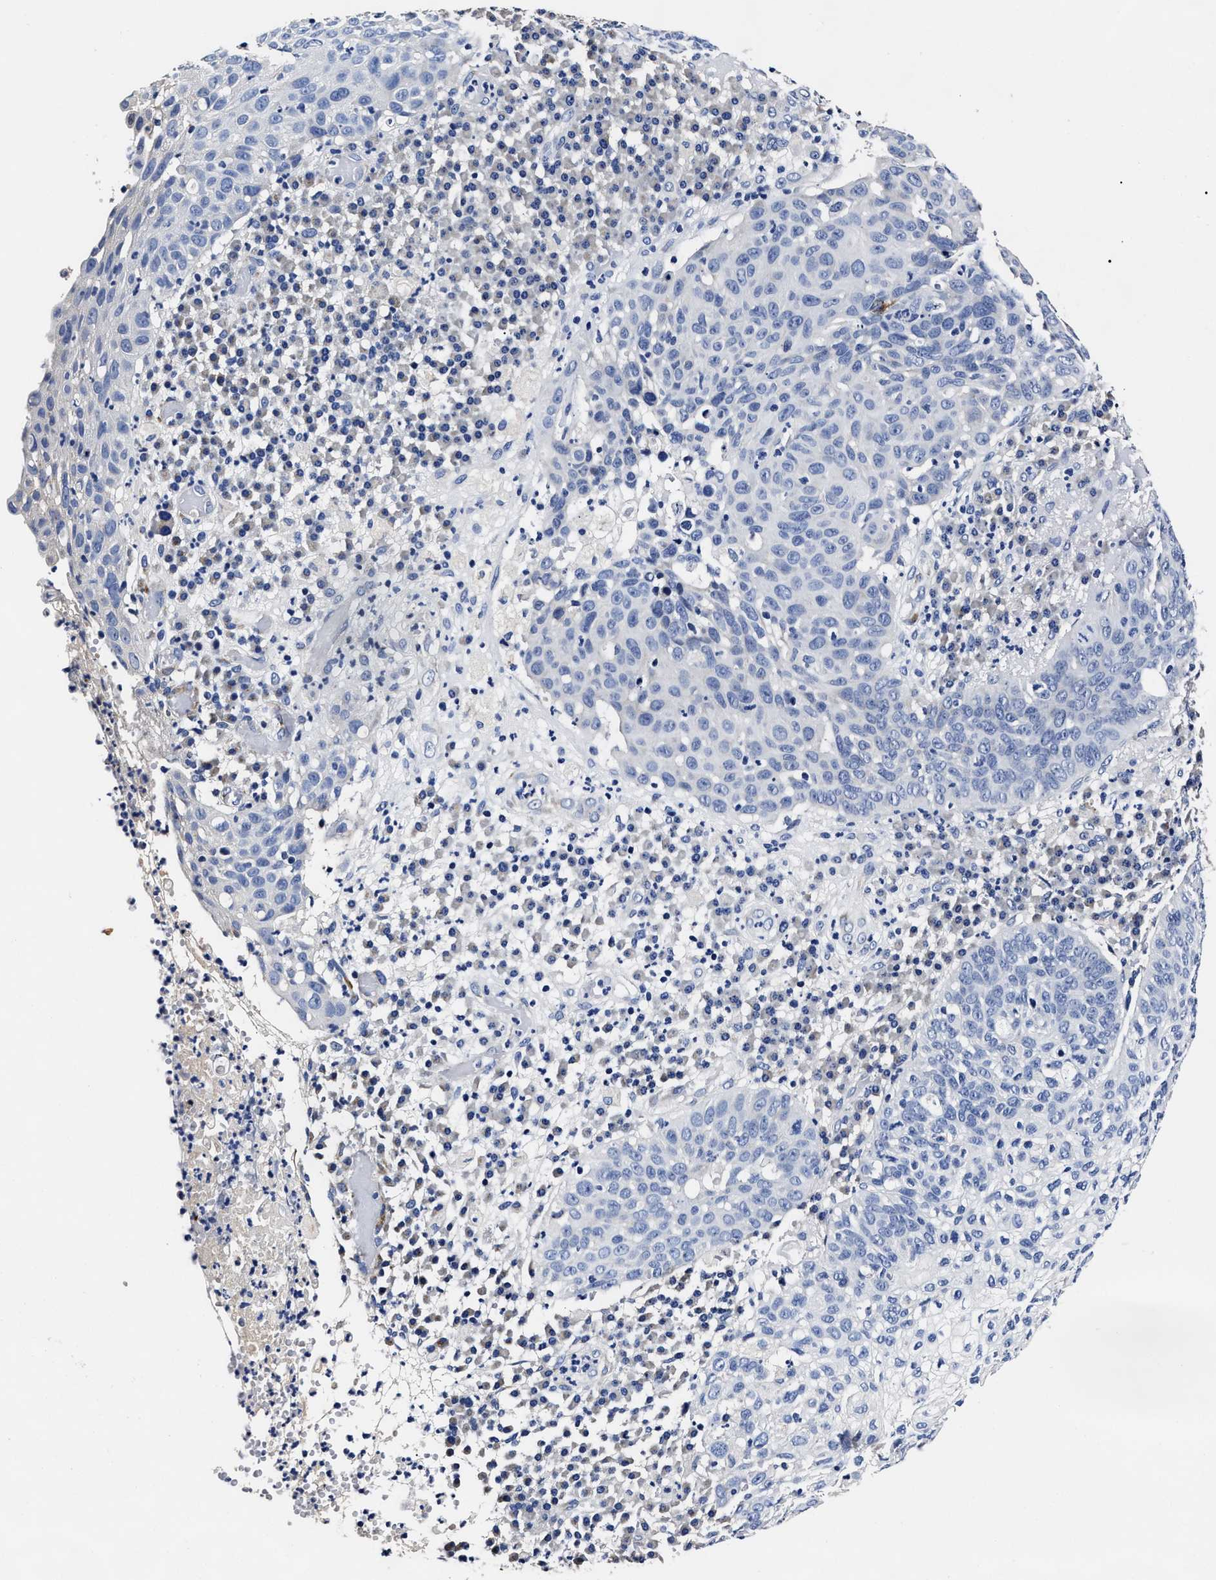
{"staining": {"intensity": "negative", "quantity": "none", "location": "none"}, "tissue": "skin cancer", "cell_type": "Tumor cells", "image_type": "cancer", "snomed": [{"axis": "morphology", "description": "Squamous cell carcinoma in situ, NOS"}, {"axis": "morphology", "description": "Squamous cell carcinoma, NOS"}, {"axis": "topography", "description": "Skin"}], "caption": "Tumor cells show no significant staining in skin squamous cell carcinoma. (DAB immunohistochemistry (IHC), high magnification).", "gene": "OLFML2A", "patient": {"sex": "male", "age": 93}}